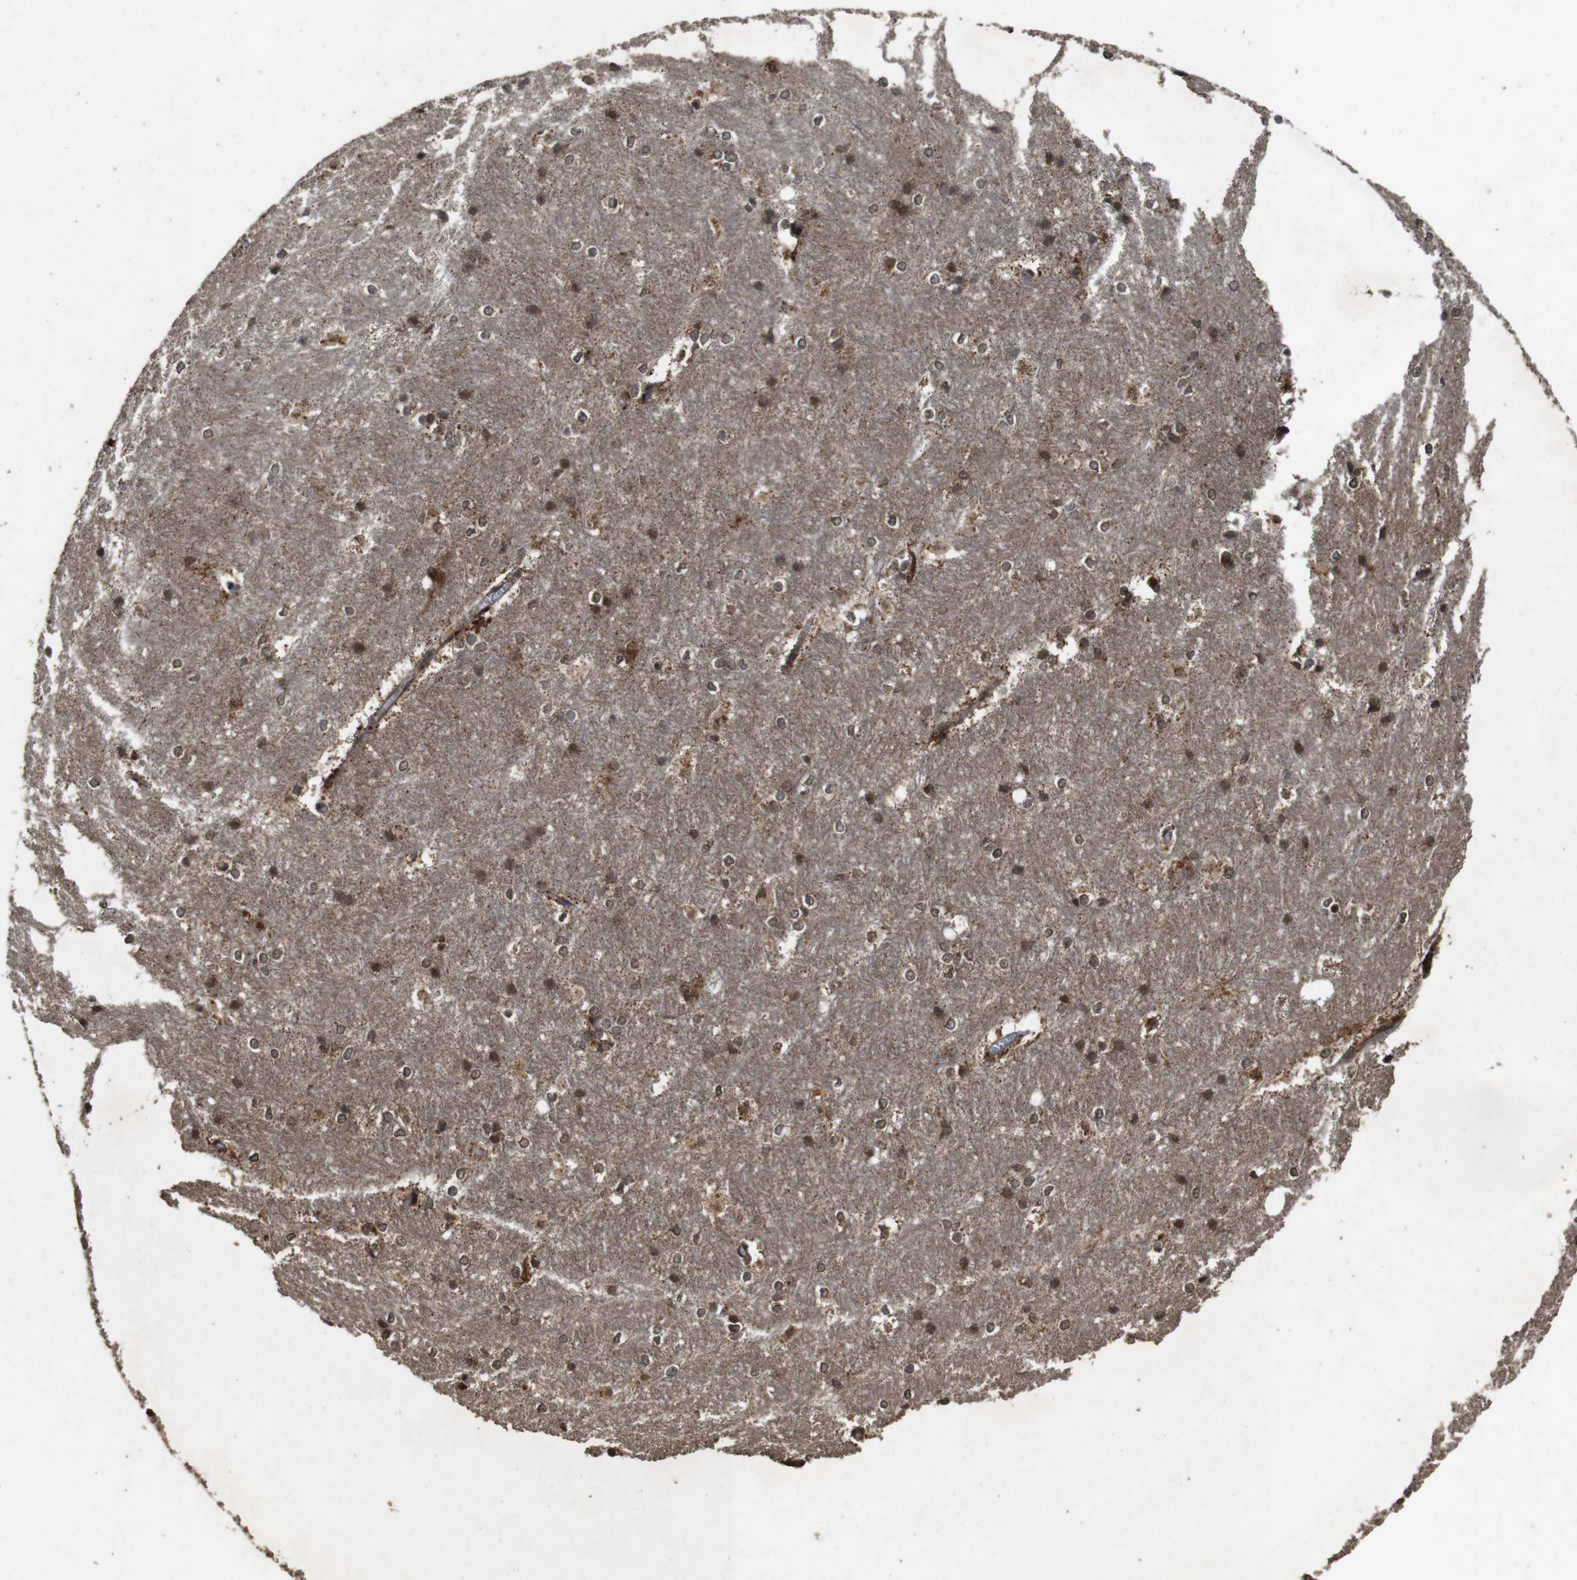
{"staining": {"intensity": "moderate", "quantity": "25%-75%", "location": "nuclear"}, "tissue": "hippocampus", "cell_type": "Glial cells", "image_type": "normal", "snomed": [{"axis": "morphology", "description": "Normal tissue, NOS"}, {"axis": "topography", "description": "Hippocampus"}], "caption": "The histopathology image exhibits a brown stain indicating the presence of a protein in the nuclear of glial cells in hippocampus.", "gene": "SORL1", "patient": {"sex": "female", "age": 19}}